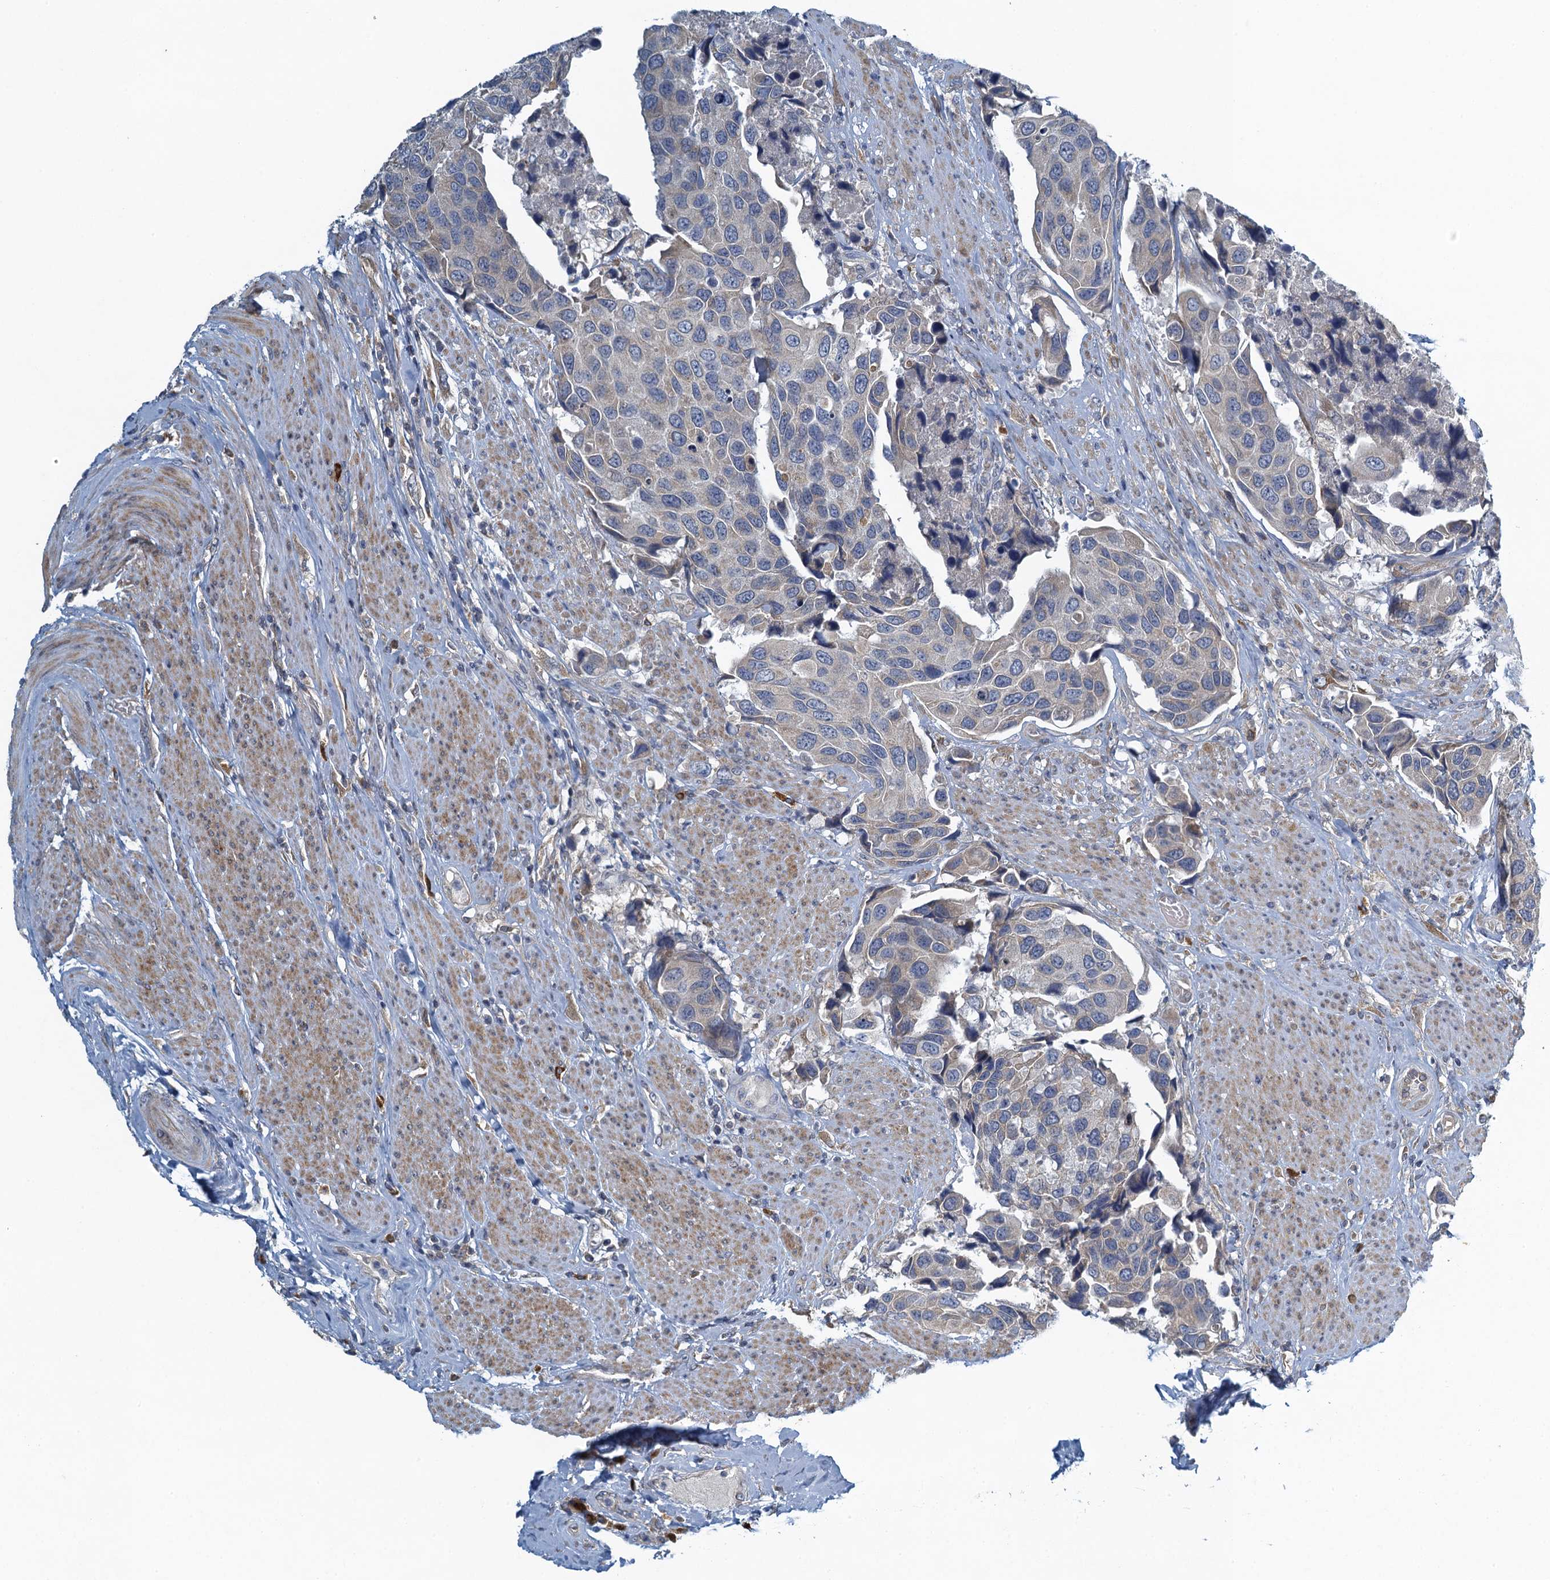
{"staining": {"intensity": "weak", "quantity": "<25%", "location": "cytoplasmic/membranous"}, "tissue": "urothelial cancer", "cell_type": "Tumor cells", "image_type": "cancer", "snomed": [{"axis": "morphology", "description": "Urothelial carcinoma, High grade"}, {"axis": "topography", "description": "Urinary bladder"}], "caption": "Tumor cells show no significant protein expression in urothelial carcinoma (high-grade).", "gene": "ALG2", "patient": {"sex": "male", "age": 74}}